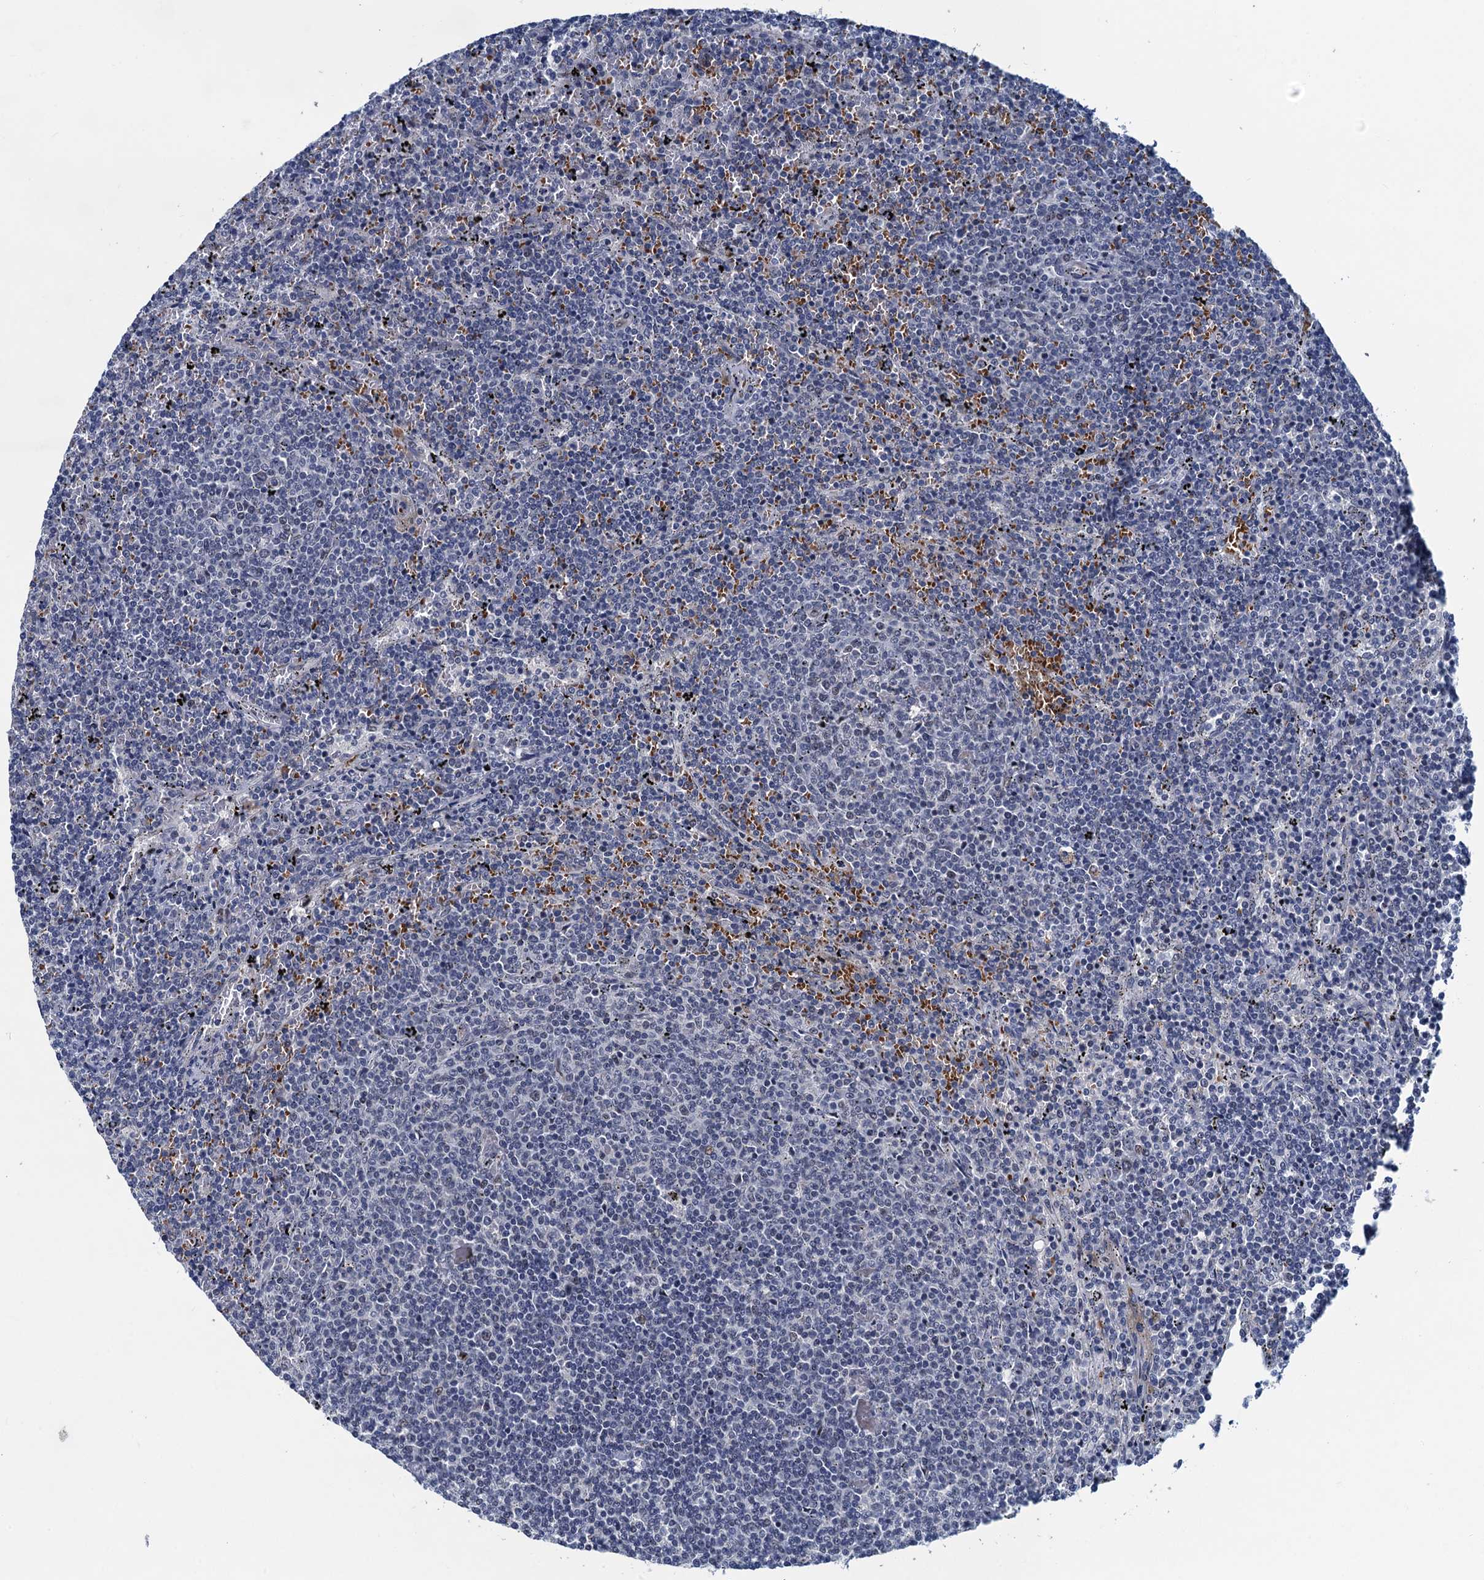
{"staining": {"intensity": "negative", "quantity": "none", "location": "none"}, "tissue": "lymphoma", "cell_type": "Tumor cells", "image_type": "cancer", "snomed": [{"axis": "morphology", "description": "Malignant lymphoma, non-Hodgkin's type, Low grade"}, {"axis": "topography", "description": "Spleen"}], "caption": "IHC photomicrograph of human lymphoma stained for a protein (brown), which demonstrates no positivity in tumor cells.", "gene": "ATOSA", "patient": {"sex": "female", "age": 50}}